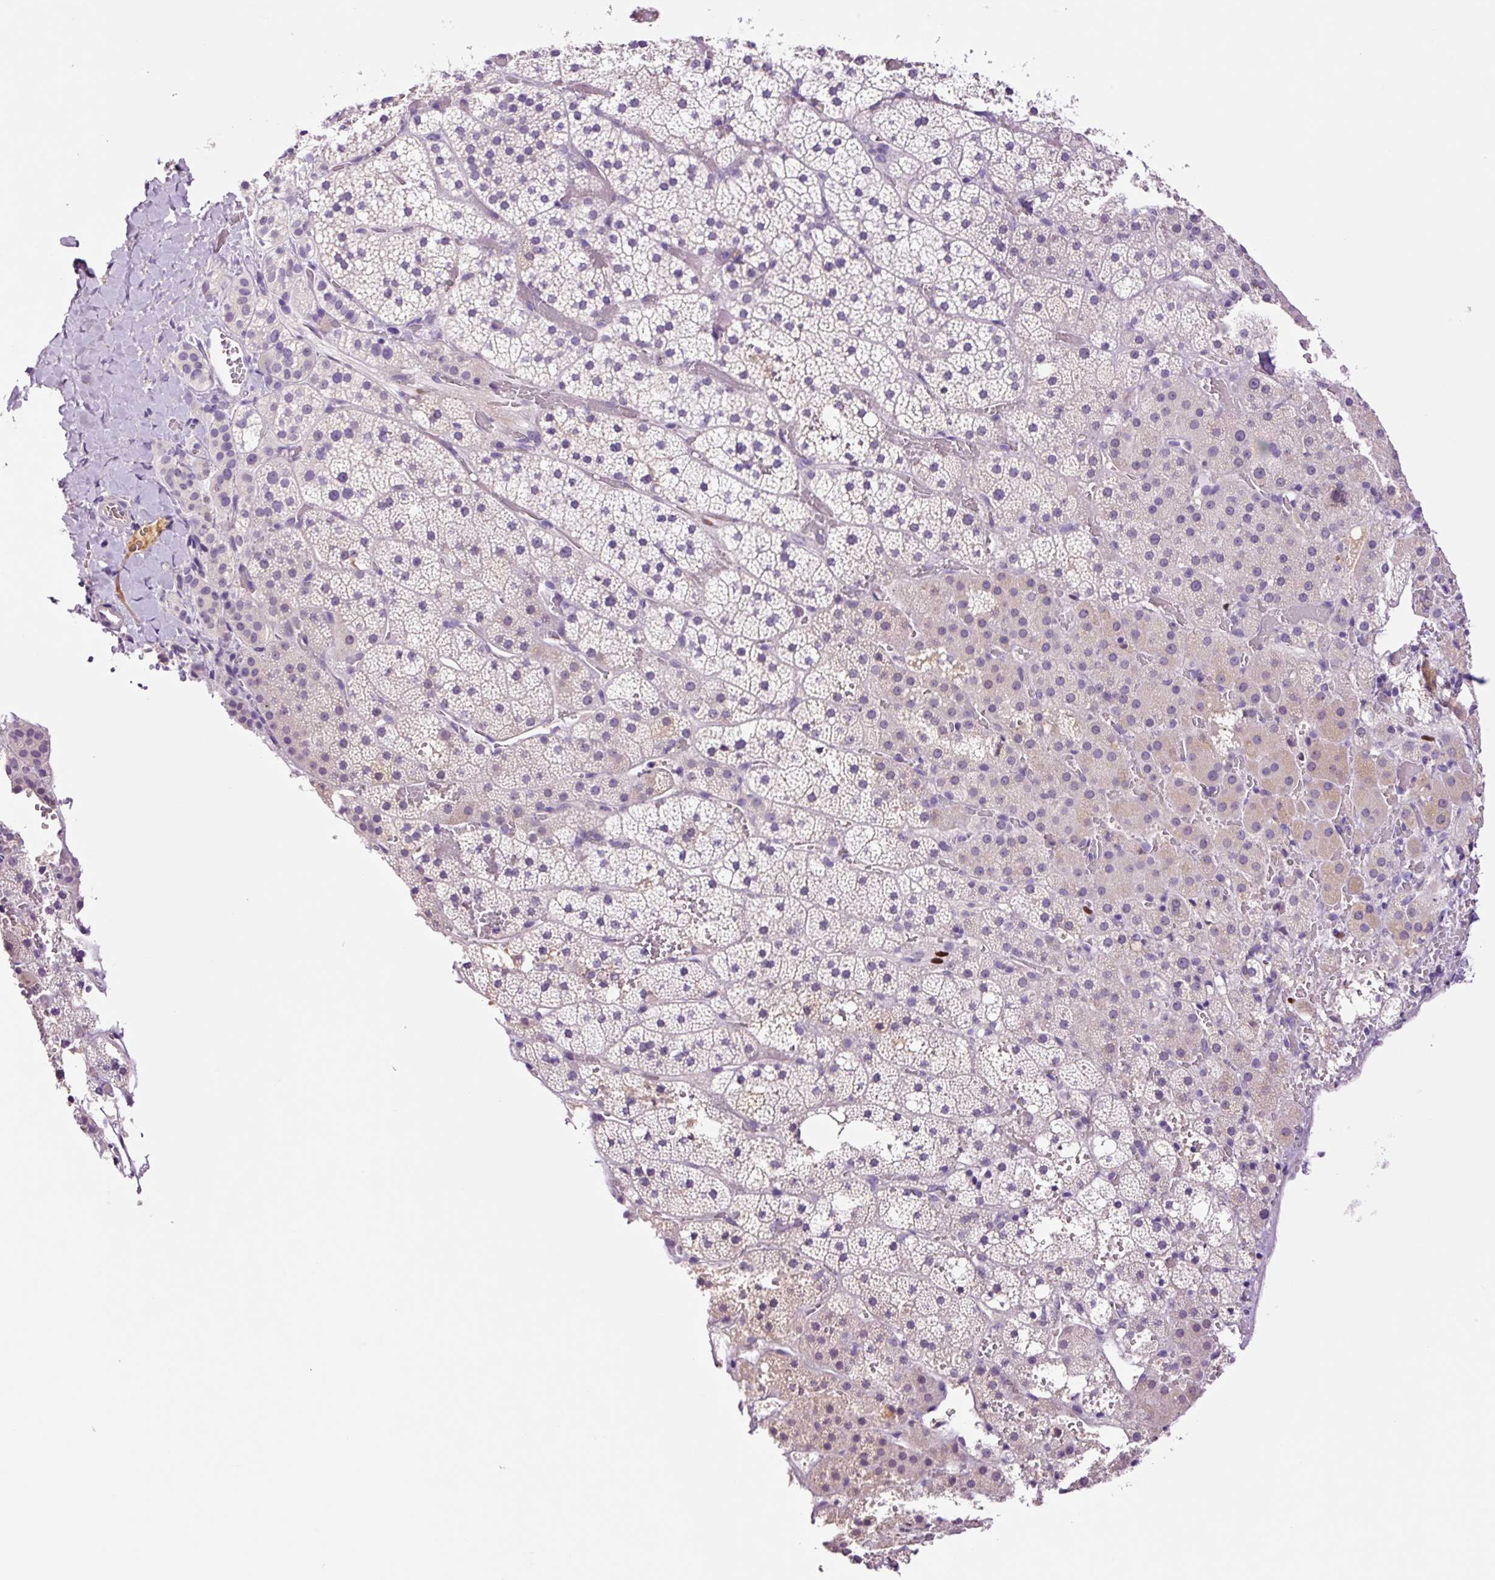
{"staining": {"intensity": "negative", "quantity": "none", "location": "none"}, "tissue": "adrenal gland", "cell_type": "Glandular cells", "image_type": "normal", "snomed": [{"axis": "morphology", "description": "Normal tissue, NOS"}, {"axis": "topography", "description": "Adrenal gland"}], "caption": "High power microscopy photomicrograph of an IHC photomicrograph of benign adrenal gland, revealing no significant expression in glandular cells.", "gene": "DPPA4", "patient": {"sex": "male", "age": 53}}